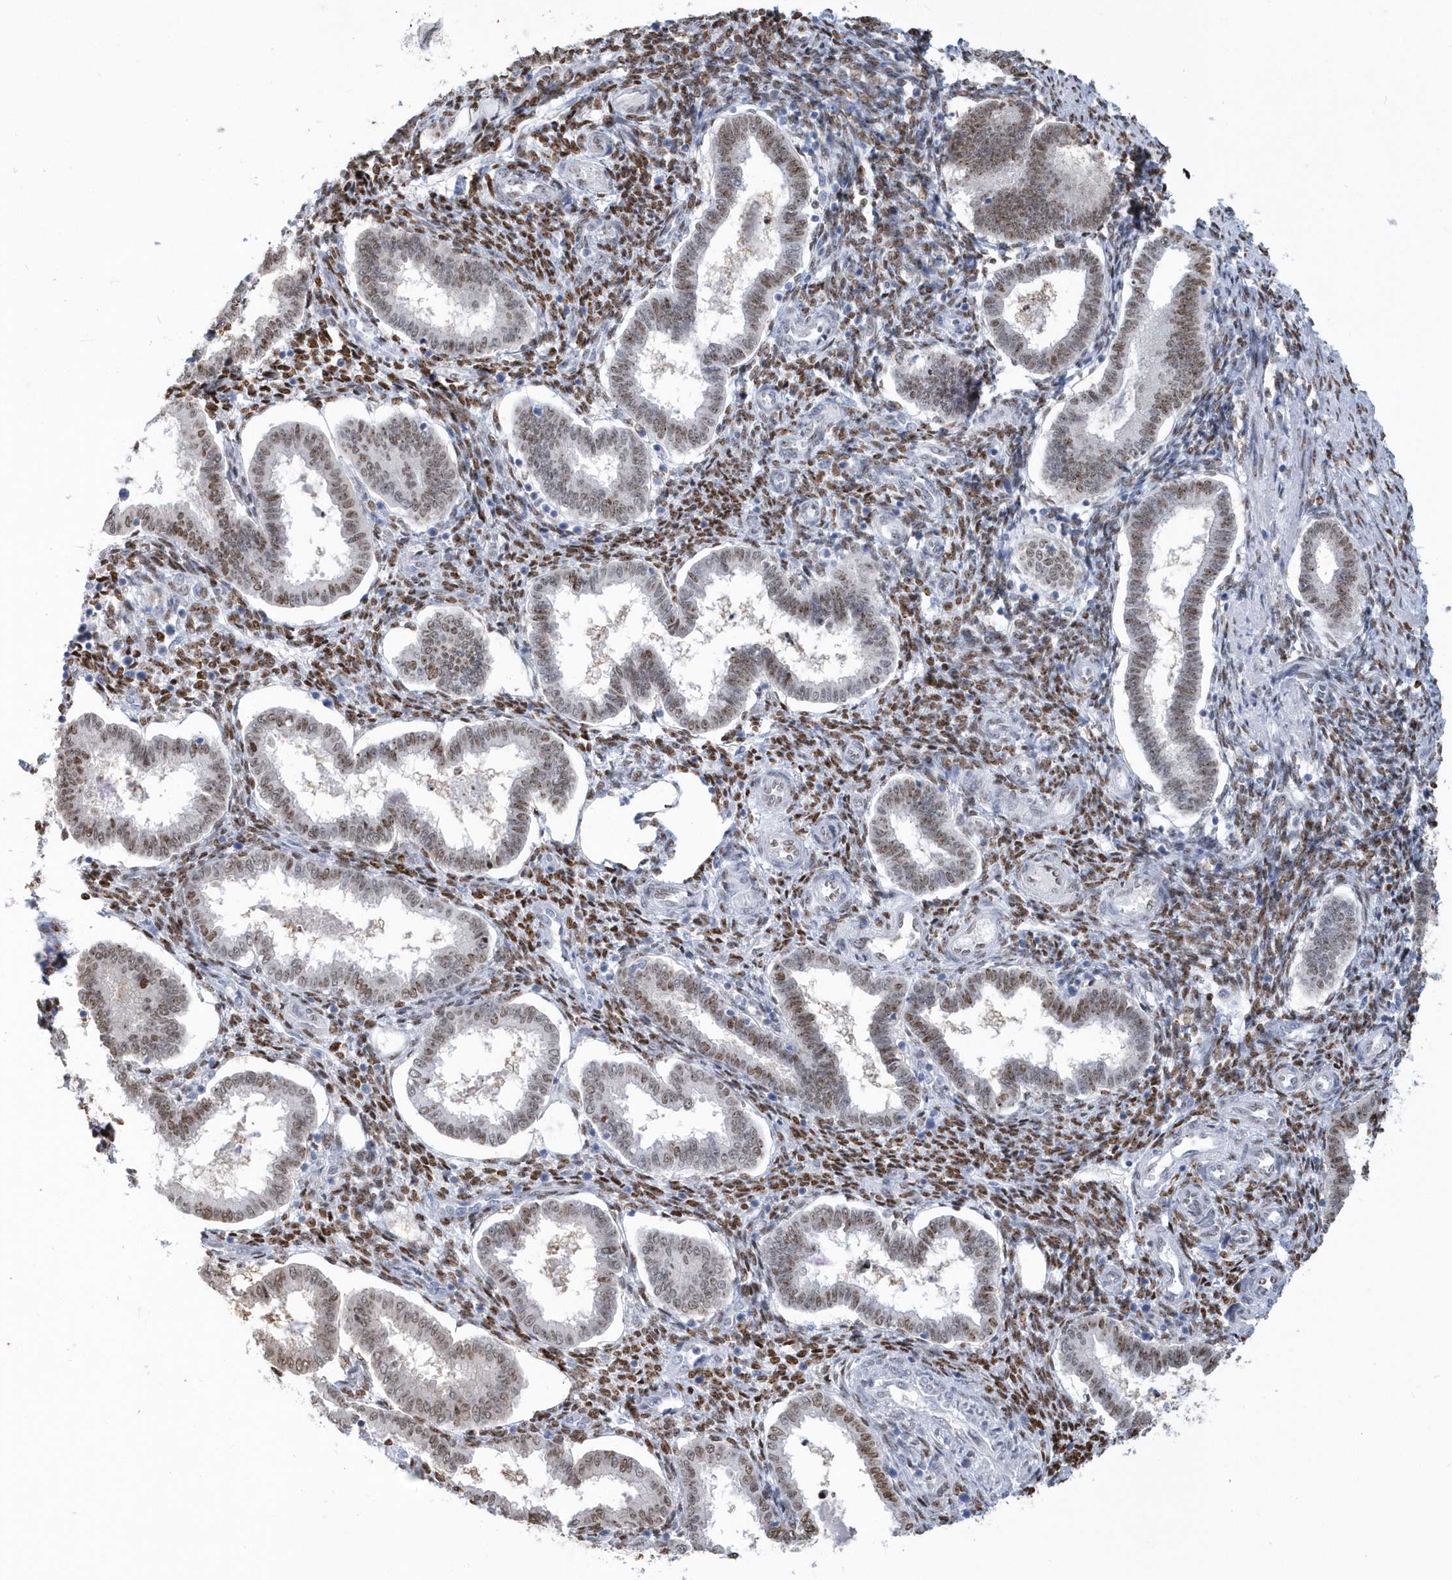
{"staining": {"intensity": "moderate", "quantity": "25%-75%", "location": "nuclear"}, "tissue": "endometrium", "cell_type": "Cells in endometrial stroma", "image_type": "normal", "snomed": [{"axis": "morphology", "description": "Normal tissue, NOS"}, {"axis": "topography", "description": "Endometrium"}], "caption": "Cells in endometrial stroma demonstrate medium levels of moderate nuclear expression in about 25%-75% of cells in normal human endometrium. The staining is performed using DAB (3,3'-diaminobenzidine) brown chromogen to label protein expression. The nuclei are counter-stained blue using hematoxylin.", "gene": "MACROH2A2", "patient": {"sex": "female", "age": 24}}